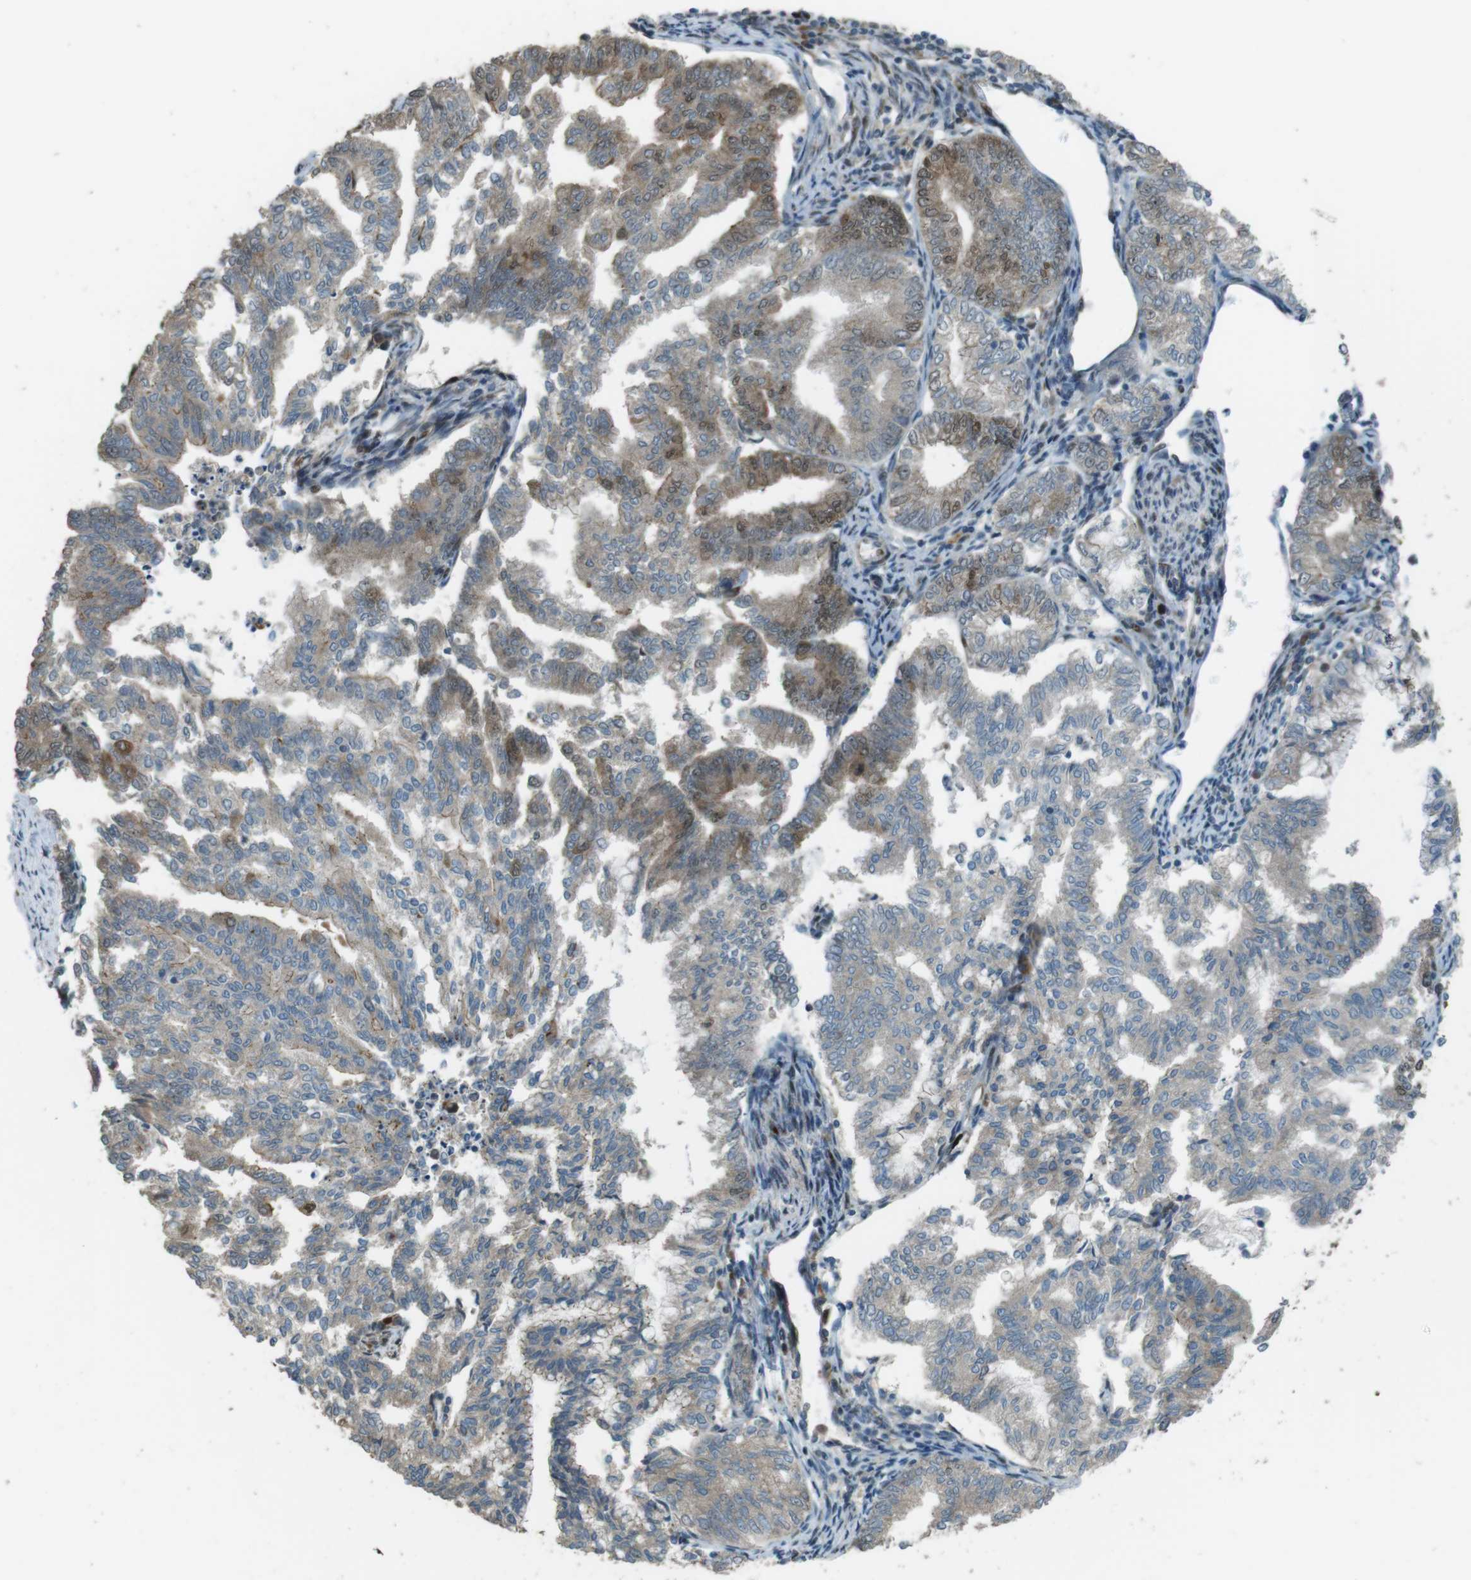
{"staining": {"intensity": "moderate", "quantity": "25%-75%", "location": "cytoplasmic/membranous,nuclear"}, "tissue": "endometrial cancer", "cell_type": "Tumor cells", "image_type": "cancer", "snomed": [{"axis": "morphology", "description": "Adenocarcinoma, NOS"}, {"axis": "topography", "description": "Endometrium"}], "caption": "A high-resolution micrograph shows immunohistochemistry (IHC) staining of endometrial adenocarcinoma, which demonstrates moderate cytoplasmic/membranous and nuclear expression in approximately 25%-75% of tumor cells.", "gene": "ZNF330", "patient": {"sex": "female", "age": 79}}